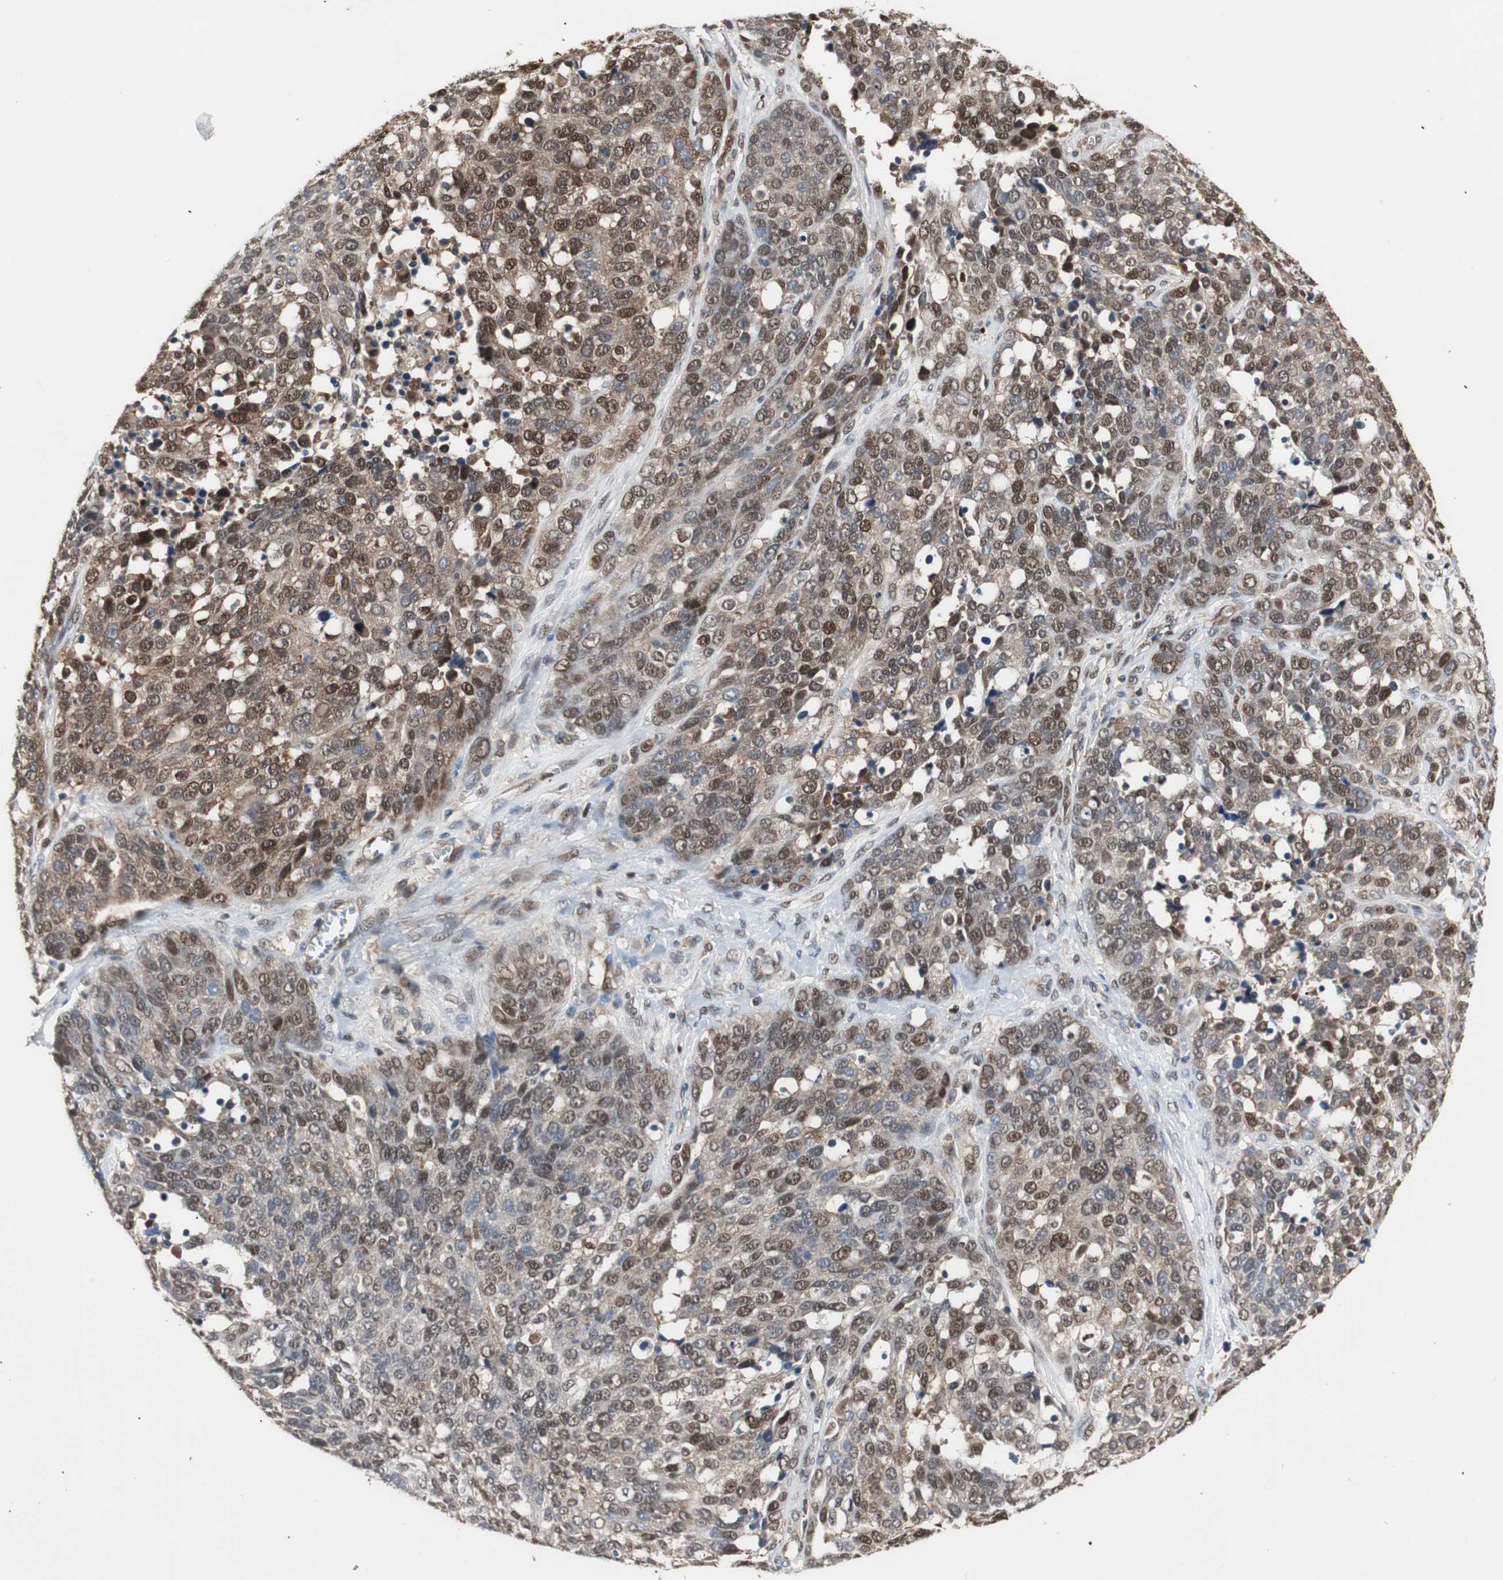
{"staining": {"intensity": "moderate", "quantity": ">75%", "location": "cytoplasmic/membranous,nuclear"}, "tissue": "ovarian cancer", "cell_type": "Tumor cells", "image_type": "cancer", "snomed": [{"axis": "morphology", "description": "Cystadenocarcinoma, serous, NOS"}, {"axis": "topography", "description": "Ovary"}], "caption": "A brown stain shows moderate cytoplasmic/membranous and nuclear positivity of a protein in human serous cystadenocarcinoma (ovarian) tumor cells.", "gene": "ACLY", "patient": {"sex": "female", "age": 44}}